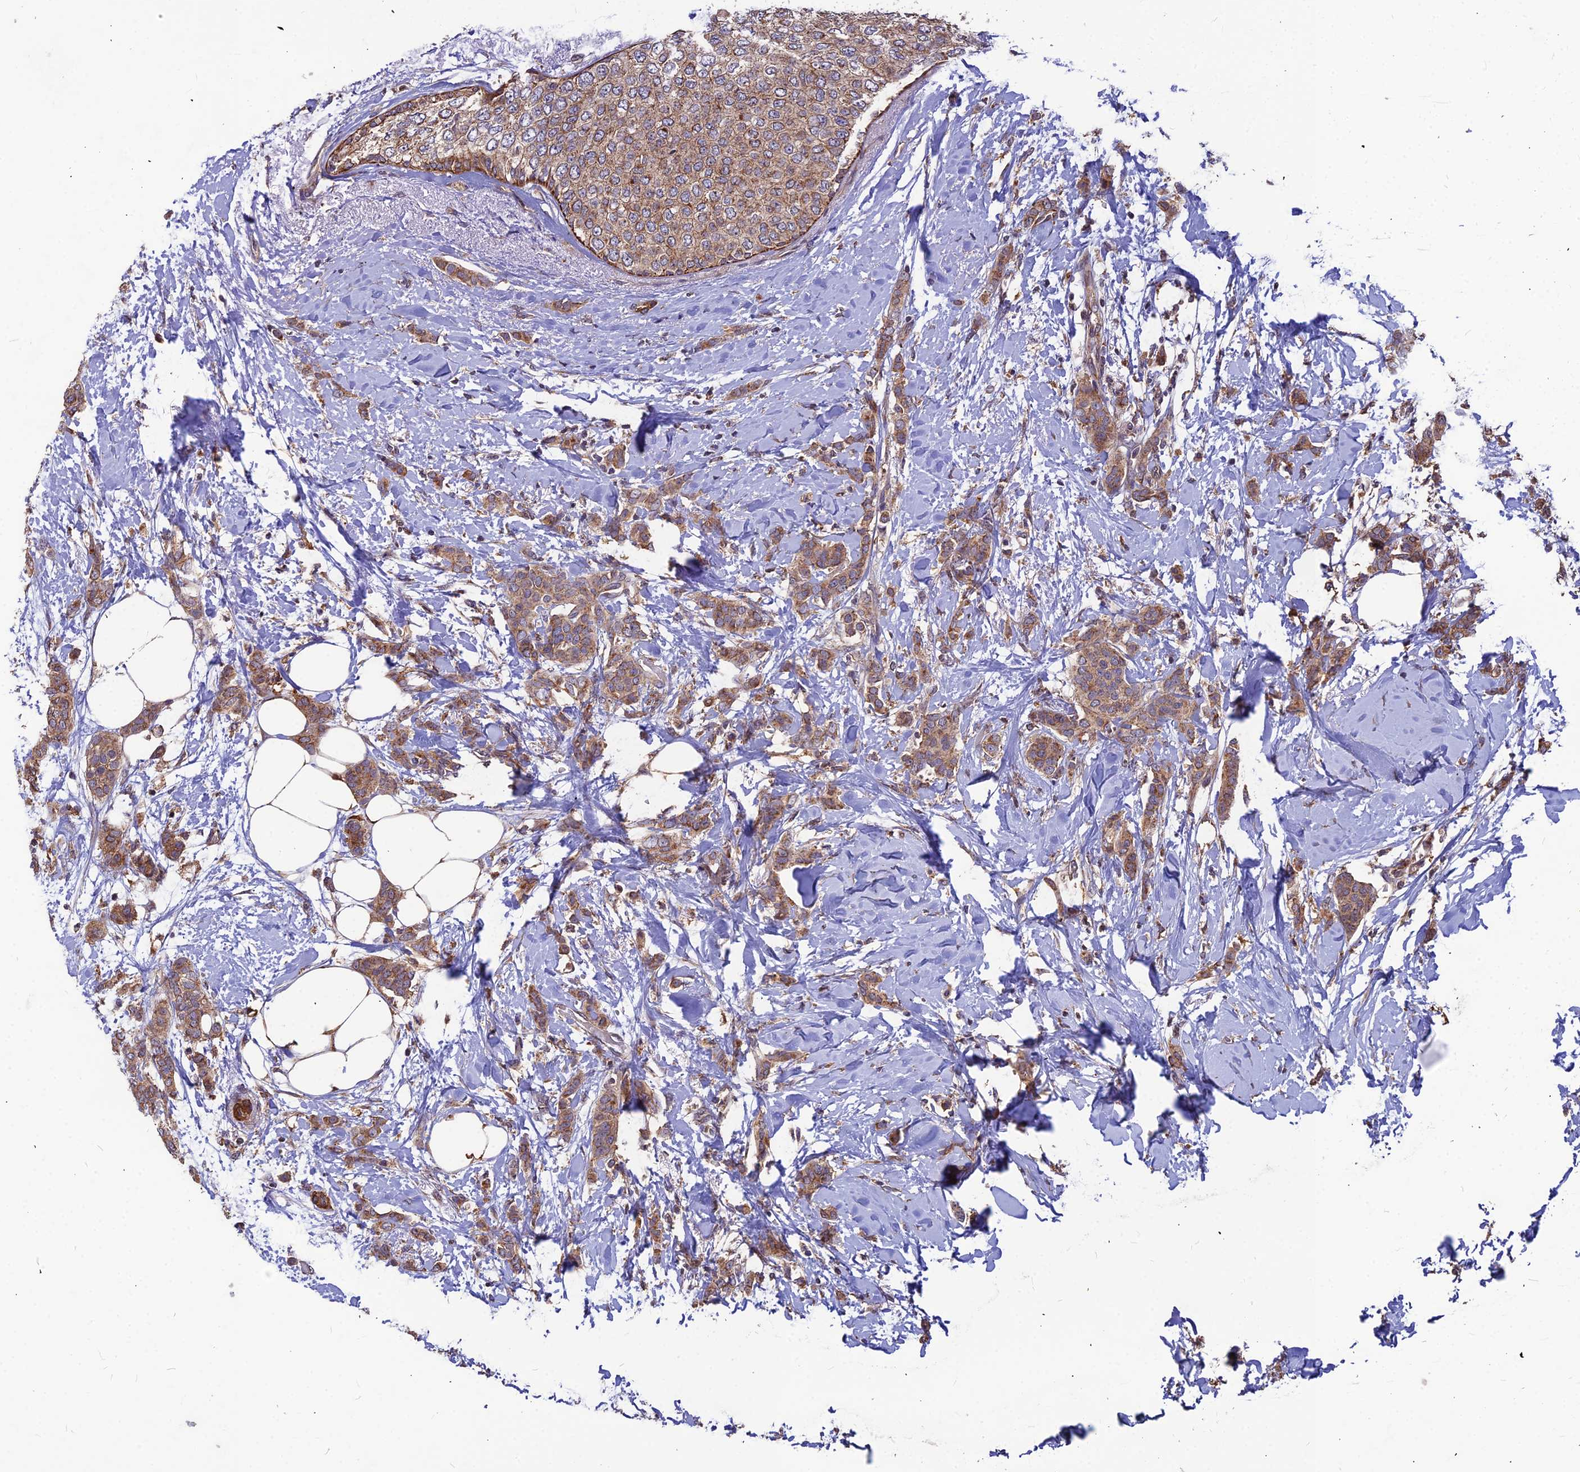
{"staining": {"intensity": "moderate", "quantity": ">75%", "location": "cytoplasmic/membranous"}, "tissue": "breast cancer", "cell_type": "Tumor cells", "image_type": "cancer", "snomed": [{"axis": "morphology", "description": "Duct carcinoma"}, {"axis": "topography", "description": "Breast"}], "caption": "Breast cancer was stained to show a protein in brown. There is medium levels of moderate cytoplasmic/membranous expression in approximately >75% of tumor cells.", "gene": "LEKR1", "patient": {"sex": "female", "age": 72}}